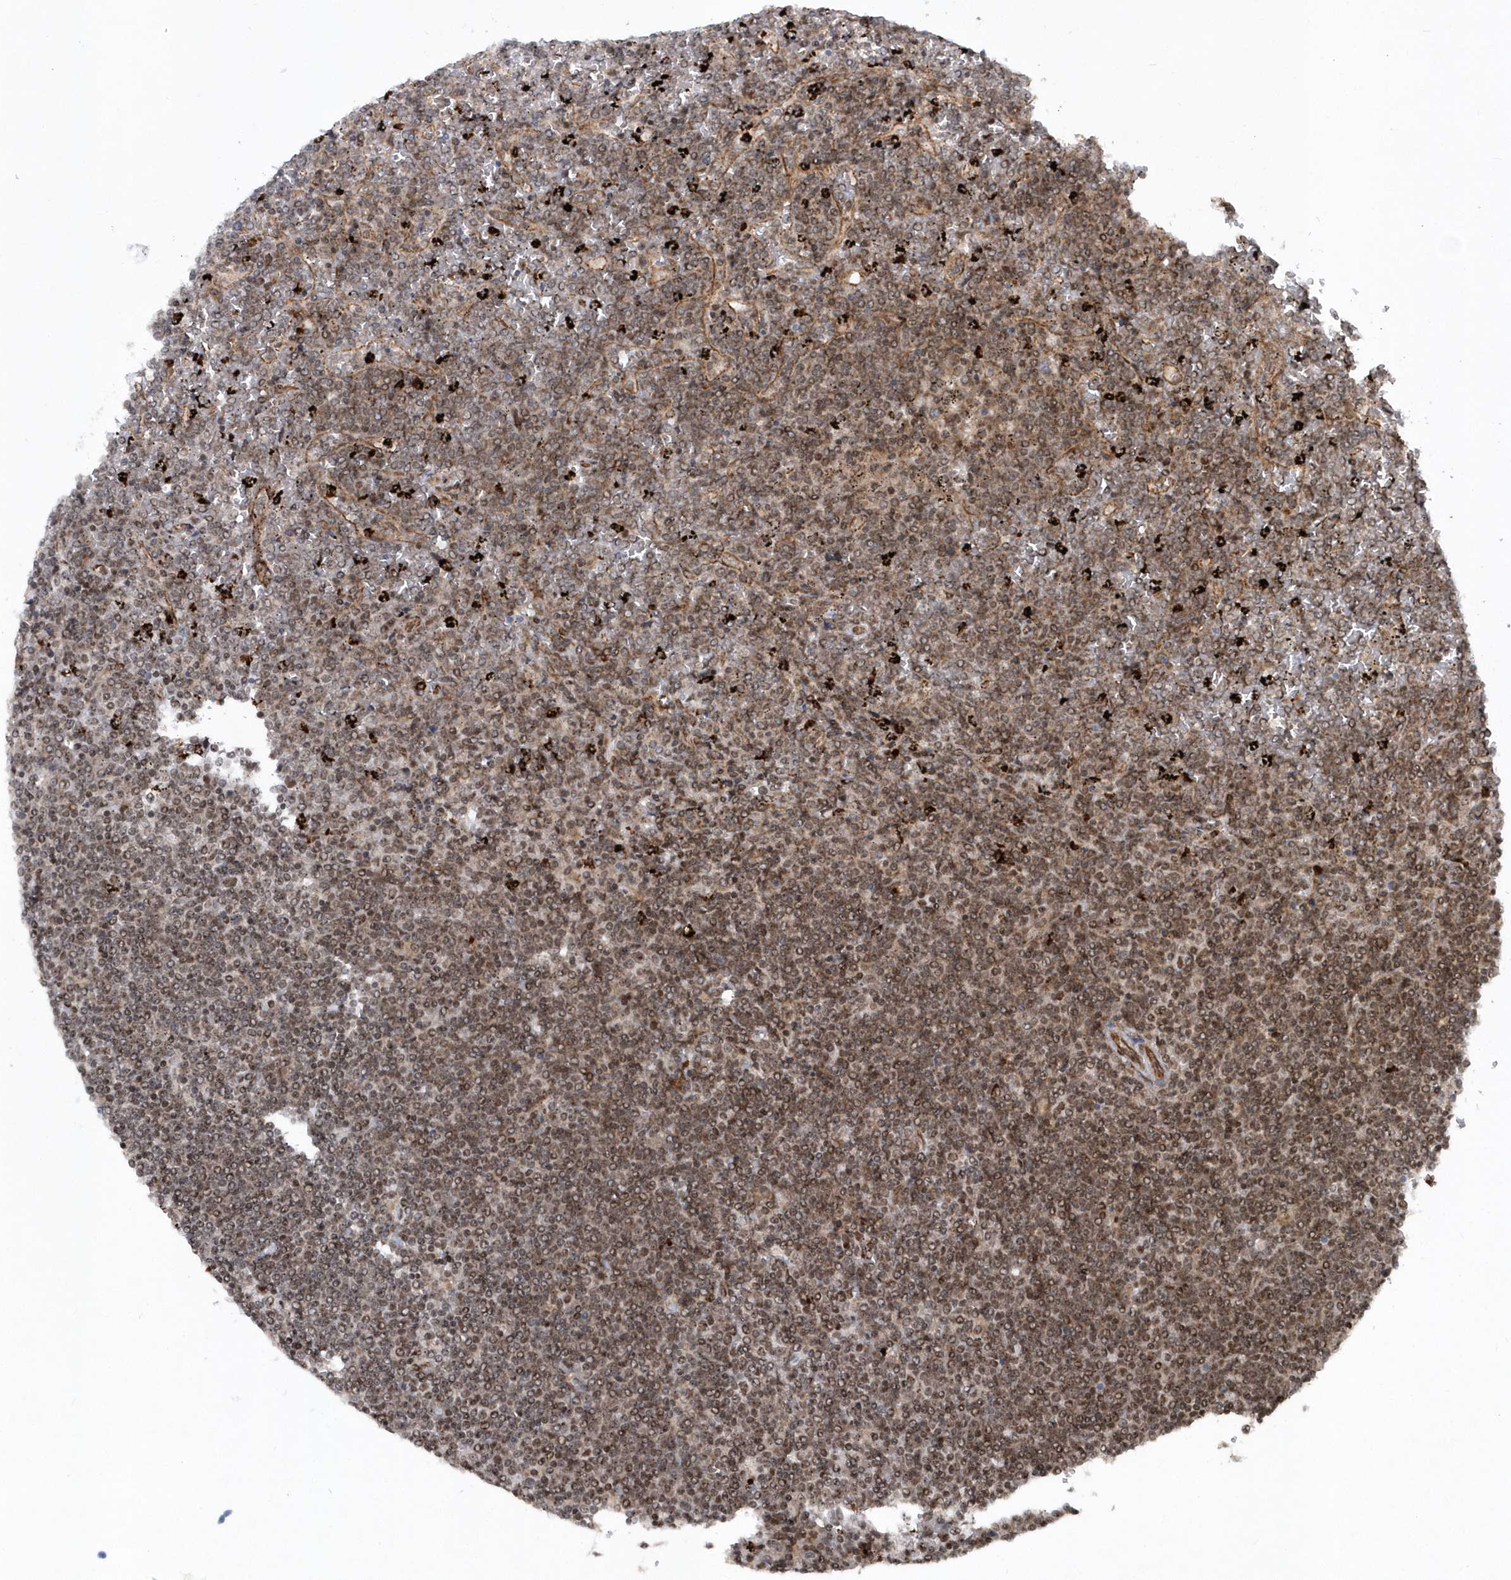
{"staining": {"intensity": "weak", "quantity": "25%-75%", "location": "cytoplasmic/membranous,nuclear"}, "tissue": "lymphoma", "cell_type": "Tumor cells", "image_type": "cancer", "snomed": [{"axis": "morphology", "description": "Malignant lymphoma, non-Hodgkin's type, Low grade"}, {"axis": "topography", "description": "Spleen"}], "caption": "Human lymphoma stained with a brown dye displays weak cytoplasmic/membranous and nuclear positive positivity in about 25%-75% of tumor cells.", "gene": "SOWAHB", "patient": {"sex": "female", "age": 19}}